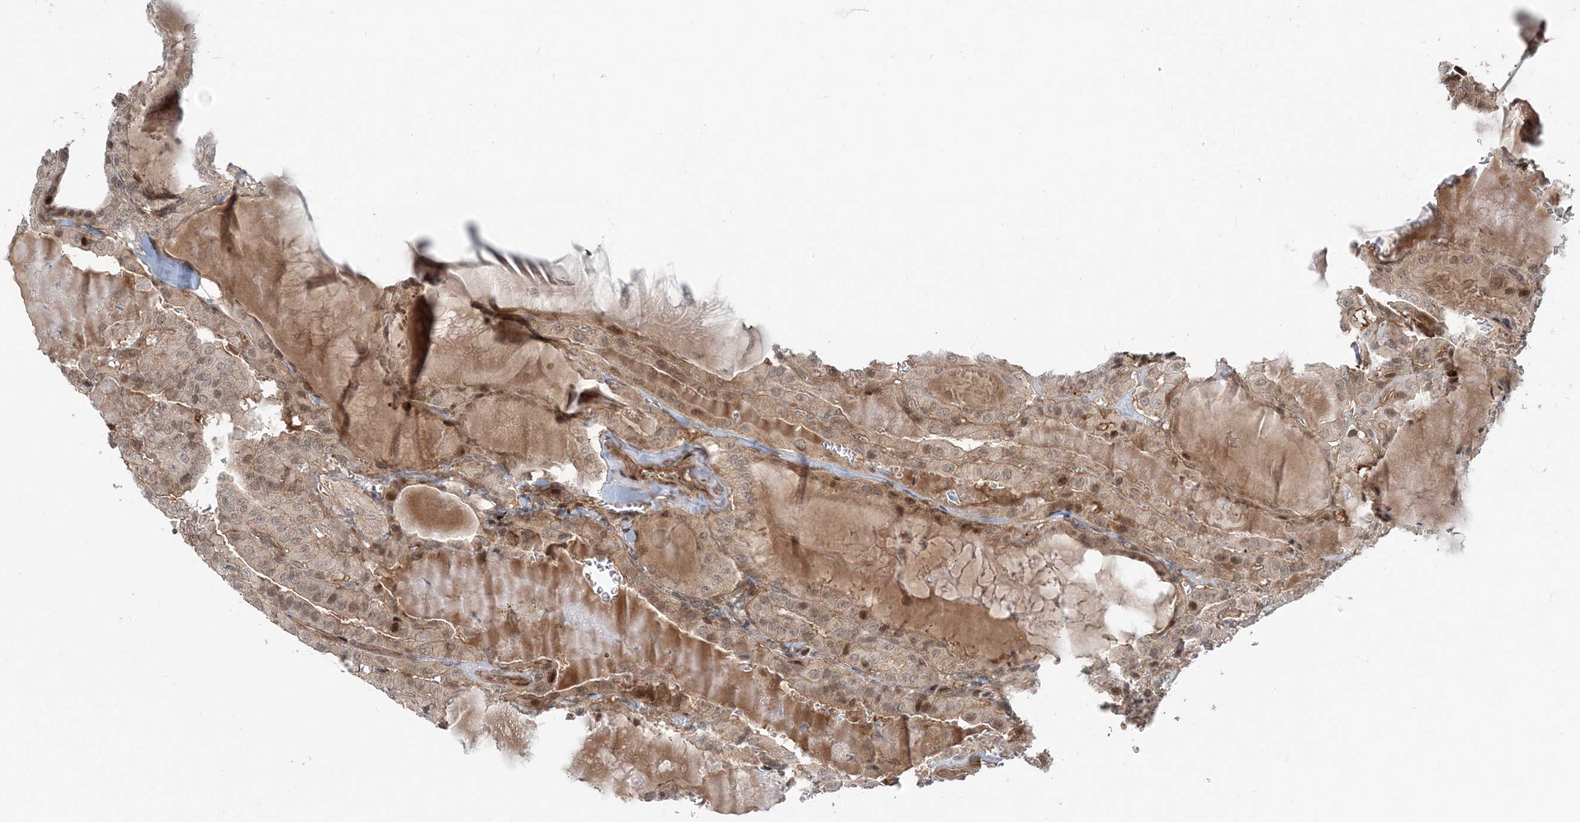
{"staining": {"intensity": "weak", "quantity": ">75%", "location": "nuclear"}, "tissue": "thyroid cancer", "cell_type": "Tumor cells", "image_type": "cancer", "snomed": [{"axis": "morphology", "description": "Papillary adenocarcinoma, NOS"}, {"axis": "topography", "description": "Thyroid gland"}], "caption": "Immunohistochemical staining of thyroid cancer reveals weak nuclear protein positivity in approximately >75% of tumor cells.", "gene": "GEMIN5", "patient": {"sex": "male", "age": 52}}